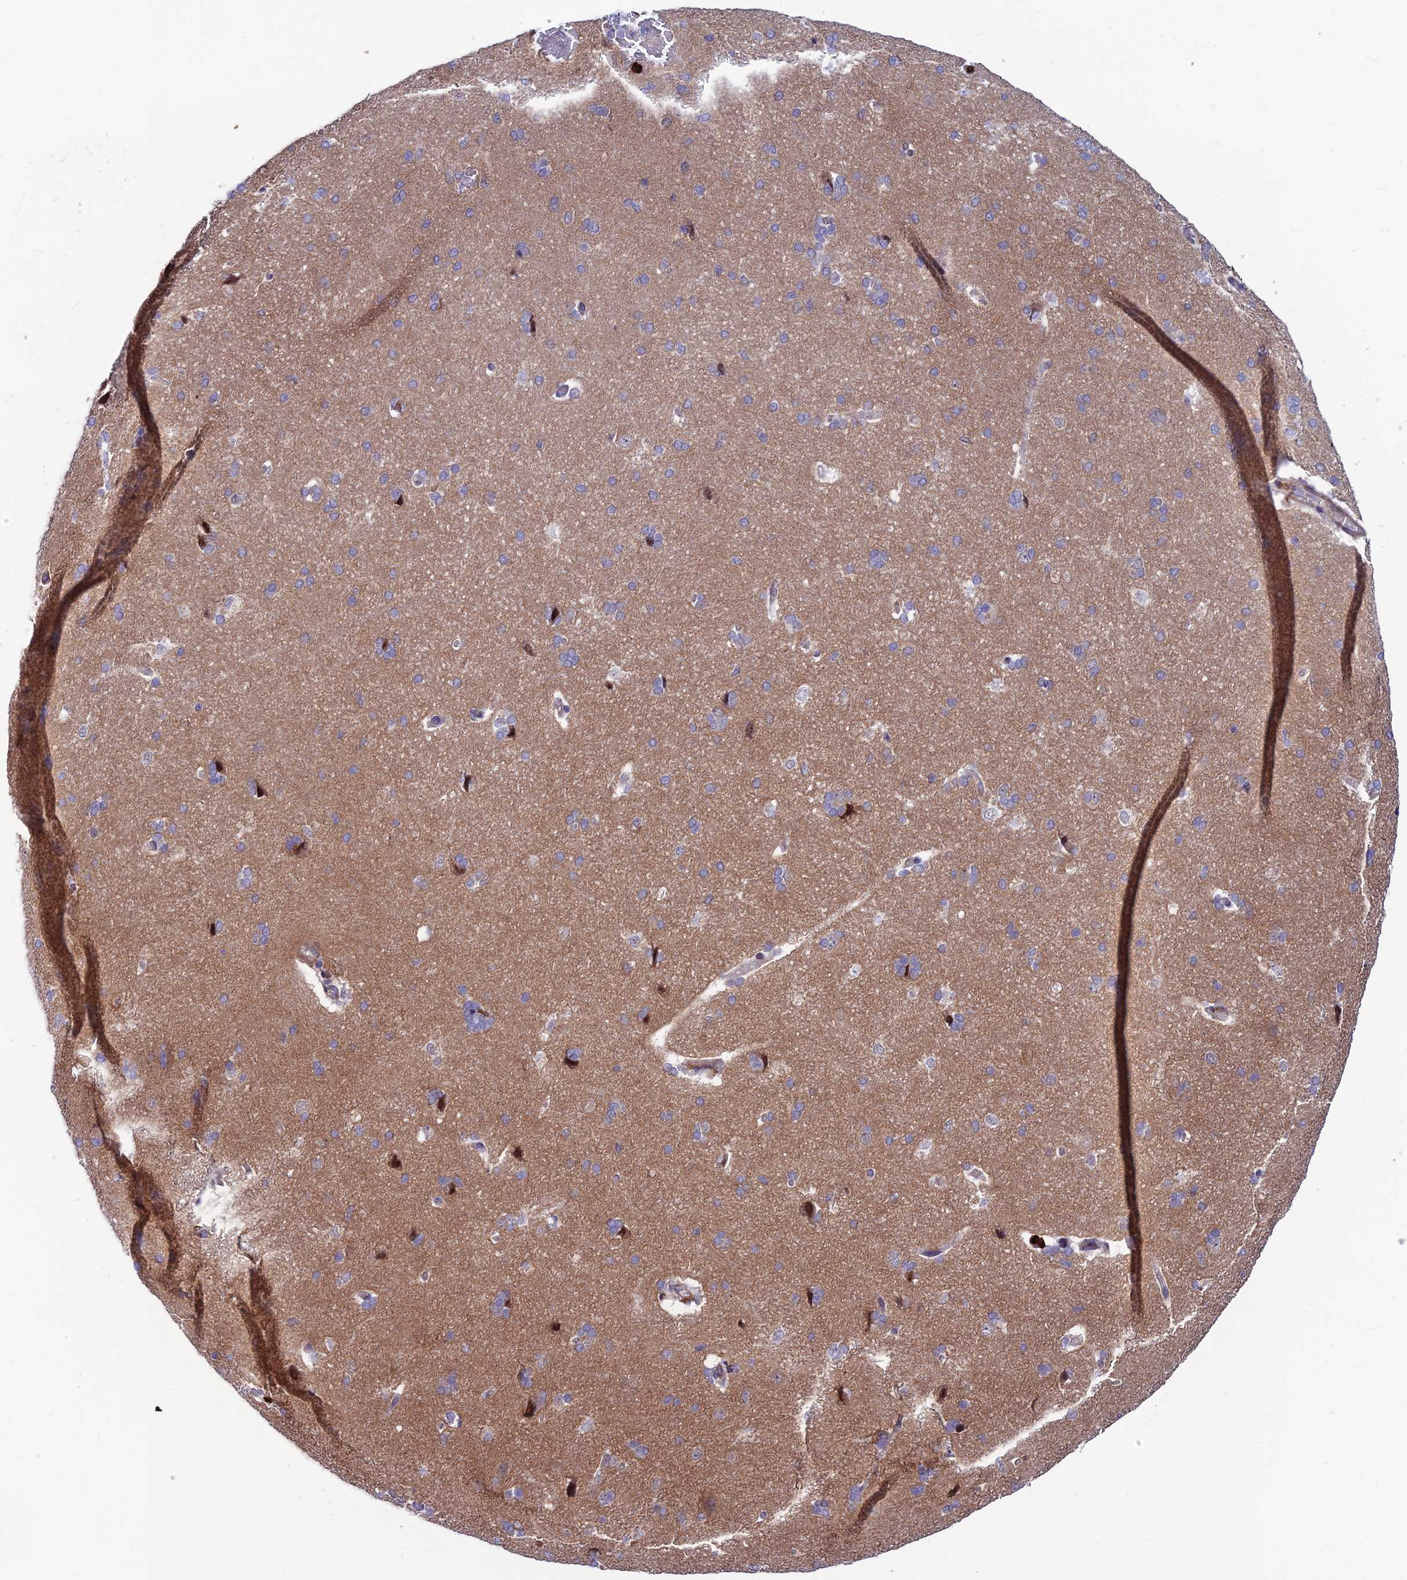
{"staining": {"intensity": "weak", "quantity": "25%-75%", "location": "cytoplasmic/membranous"}, "tissue": "cerebral cortex", "cell_type": "Endothelial cells", "image_type": "normal", "snomed": [{"axis": "morphology", "description": "Normal tissue, NOS"}, {"axis": "topography", "description": "Cerebral cortex"}], "caption": "Protein staining by IHC displays weak cytoplasmic/membranous expression in about 25%-75% of endothelial cells in benign cerebral cortex. (brown staining indicates protein expression, while blue staining denotes nuclei).", "gene": "COL6A6", "patient": {"sex": "male", "age": 62}}